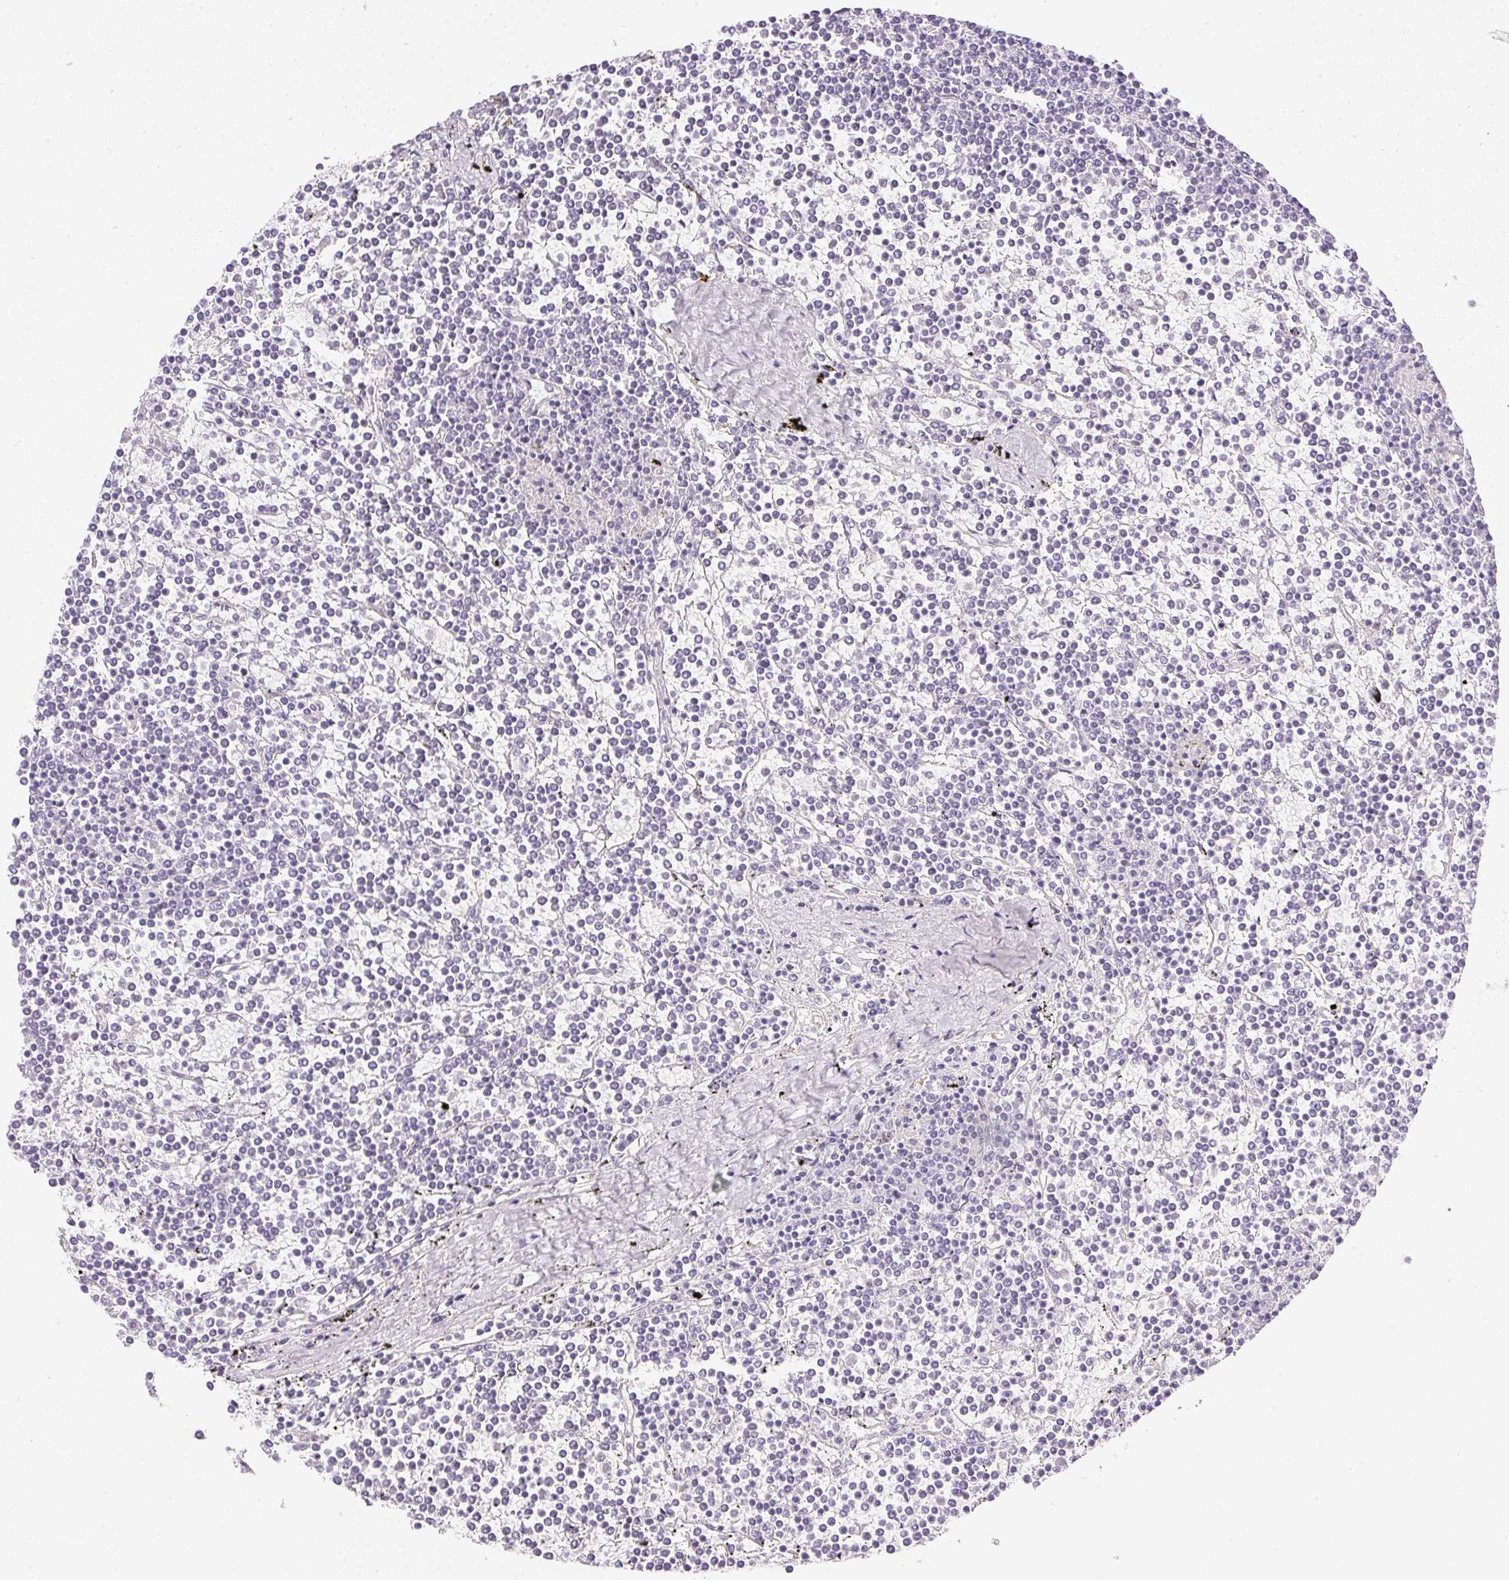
{"staining": {"intensity": "negative", "quantity": "none", "location": "none"}, "tissue": "lymphoma", "cell_type": "Tumor cells", "image_type": "cancer", "snomed": [{"axis": "morphology", "description": "Malignant lymphoma, non-Hodgkin's type, Low grade"}, {"axis": "topography", "description": "Spleen"}], "caption": "Tumor cells show no significant expression in low-grade malignant lymphoma, non-Hodgkin's type. (Immunohistochemistry (ihc), brightfield microscopy, high magnification).", "gene": "CTRL", "patient": {"sex": "female", "age": 19}}